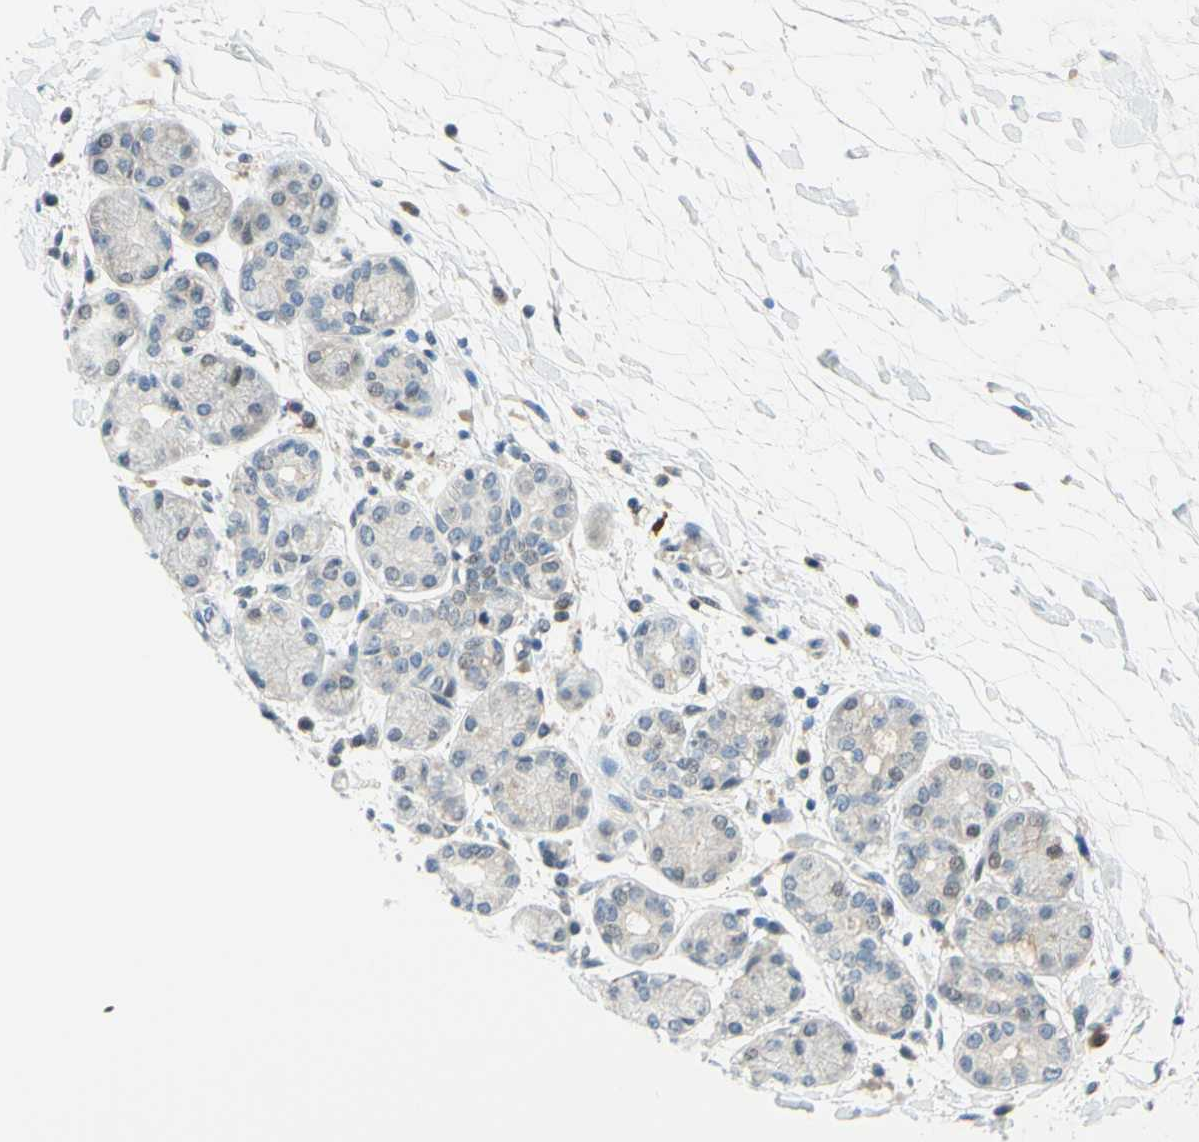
{"staining": {"intensity": "weak", "quantity": "<25%", "location": "nuclear"}, "tissue": "salivary gland", "cell_type": "Glandular cells", "image_type": "normal", "snomed": [{"axis": "morphology", "description": "Normal tissue, NOS"}, {"axis": "topography", "description": "Salivary gland"}], "caption": "Immunohistochemical staining of unremarkable human salivary gland shows no significant expression in glandular cells.", "gene": "C2CD2L", "patient": {"sex": "female", "age": 24}}